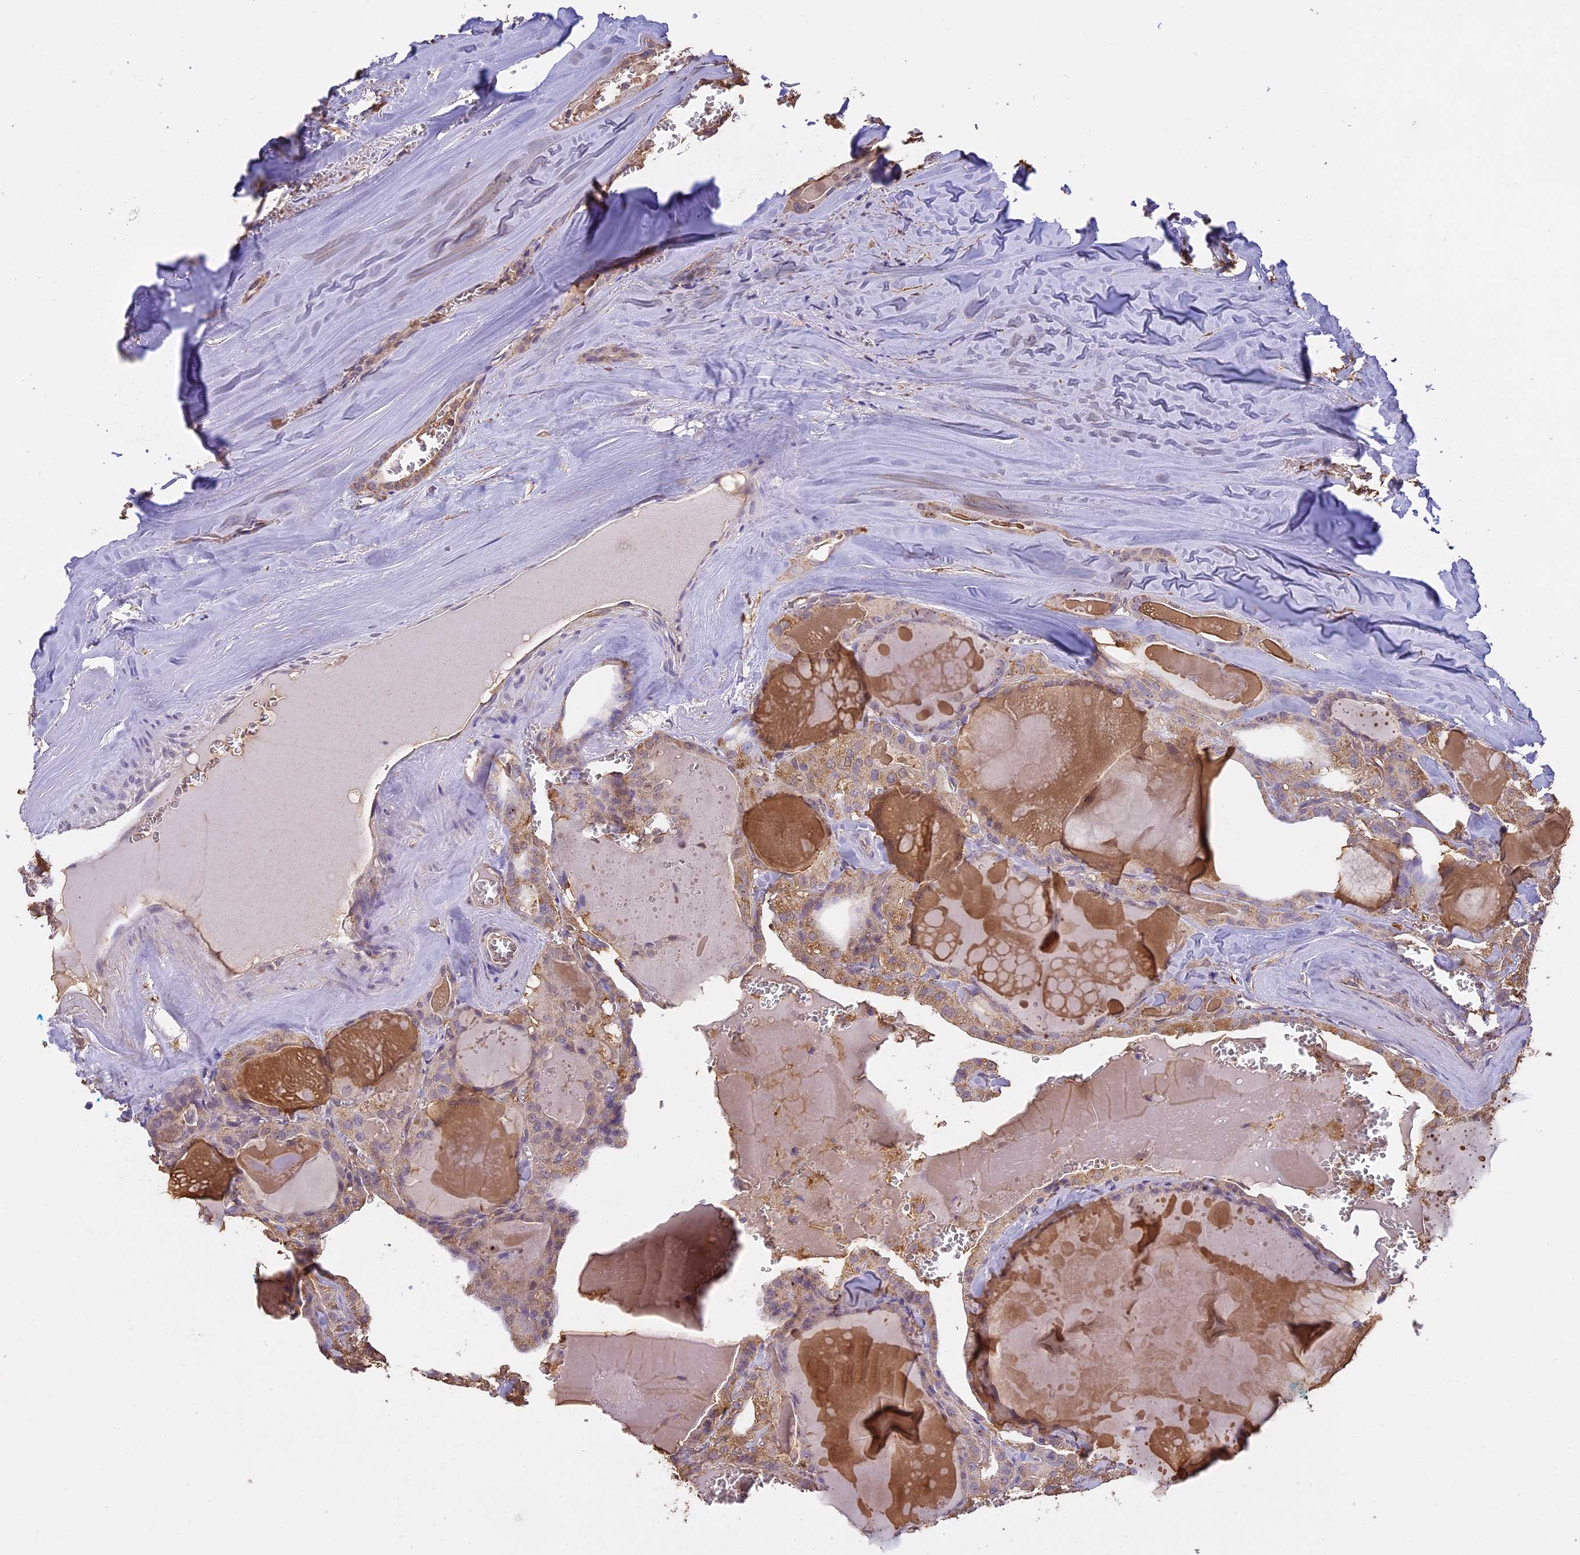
{"staining": {"intensity": "weak", "quantity": "25%-75%", "location": "cytoplasmic/membranous"}, "tissue": "thyroid cancer", "cell_type": "Tumor cells", "image_type": "cancer", "snomed": [{"axis": "morphology", "description": "Papillary adenocarcinoma, NOS"}, {"axis": "topography", "description": "Thyroid gland"}], "caption": "Weak cytoplasmic/membranous protein expression is identified in about 25%-75% of tumor cells in thyroid papillary adenocarcinoma.", "gene": "ARHGAP19", "patient": {"sex": "male", "age": 52}}